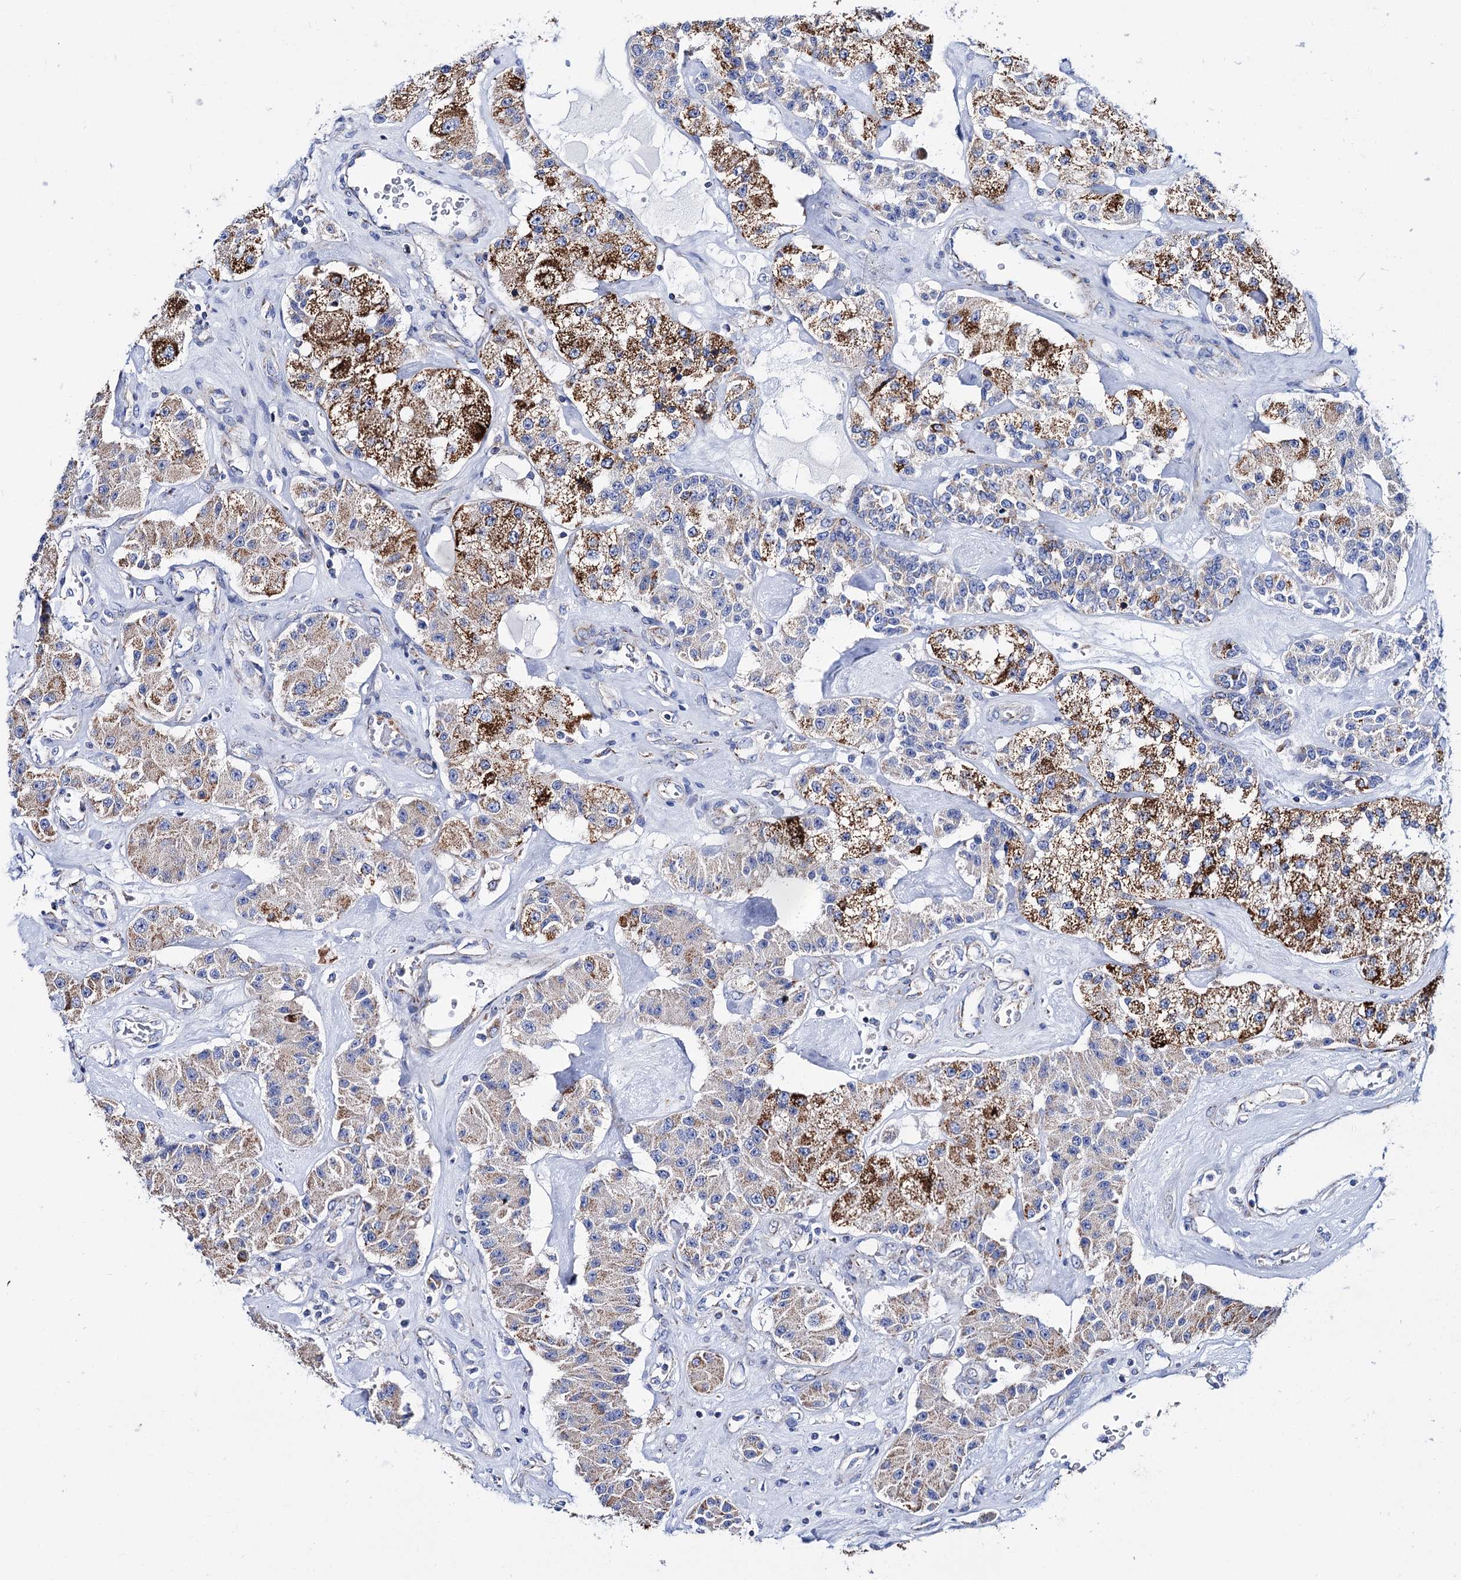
{"staining": {"intensity": "moderate", "quantity": ">75%", "location": "cytoplasmic/membranous"}, "tissue": "carcinoid", "cell_type": "Tumor cells", "image_type": "cancer", "snomed": [{"axis": "morphology", "description": "Carcinoid, malignant, NOS"}, {"axis": "topography", "description": "Pancreas"}], "caption": "Protein expression analysis of human malignant carcinoid reveals moderate cytoplasmic/membranous expression in about >75% of tumor cells.", "gene": "UBASH3B", "patient": {"sex": "male", "age": 41}}